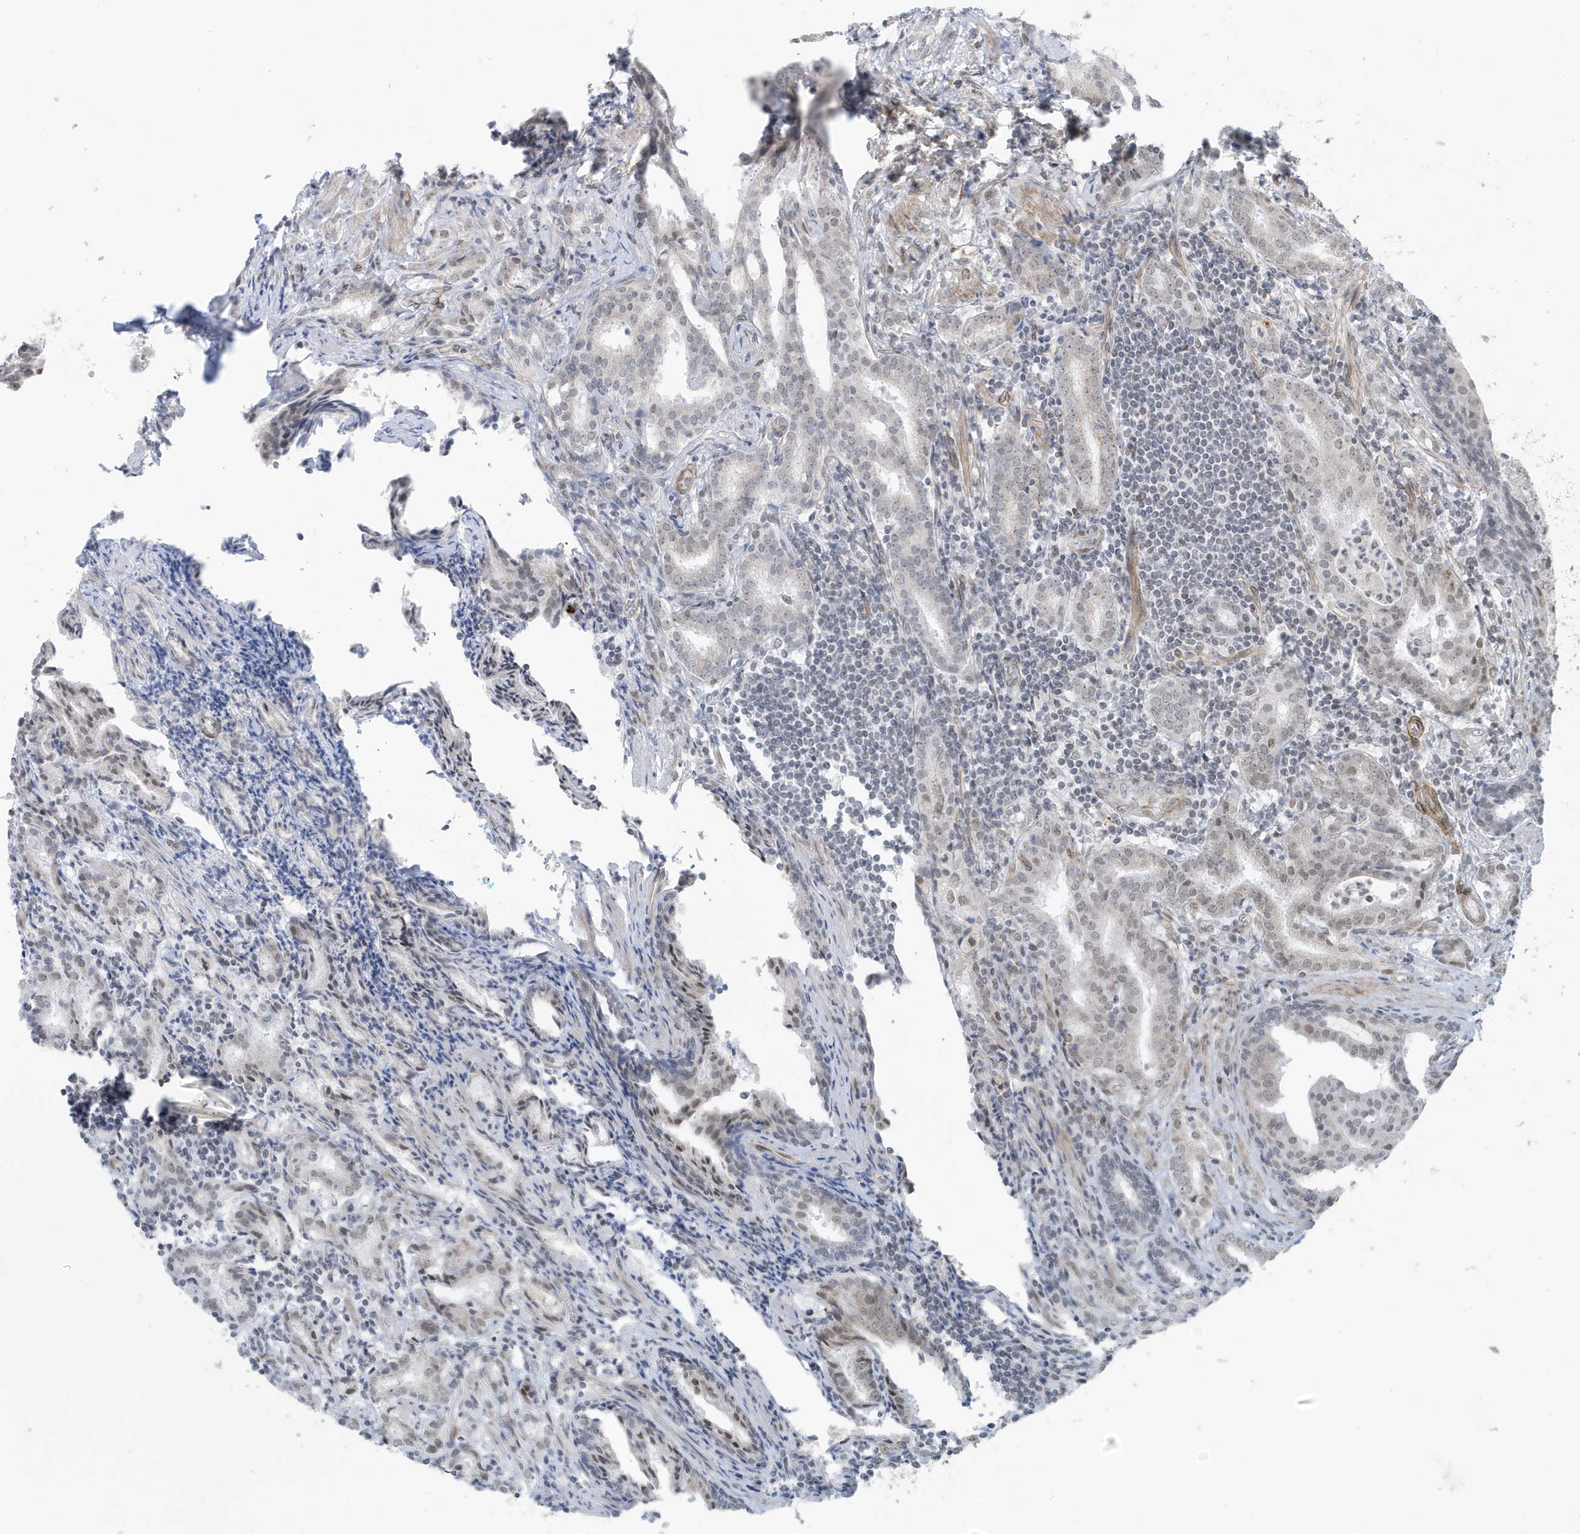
{"staining": {"intensity": "negative", "quantity": "none", "location": "none"}, "tissue": "prostate cancer", "cell_type": "Tumor cells", "image_type": "cancer", "snomed": [{"axis": "morphology", "description": "Adenocarcinoma, High grade"}, {"axis": "topography", "description": "Prostate"}], "caption": "This is an immunohistochemistry image of human prostate cancer. There is no positivity in tumor cells.", "gene": "CHCHD4", "patient": {"sex": "male", "age": 63}}